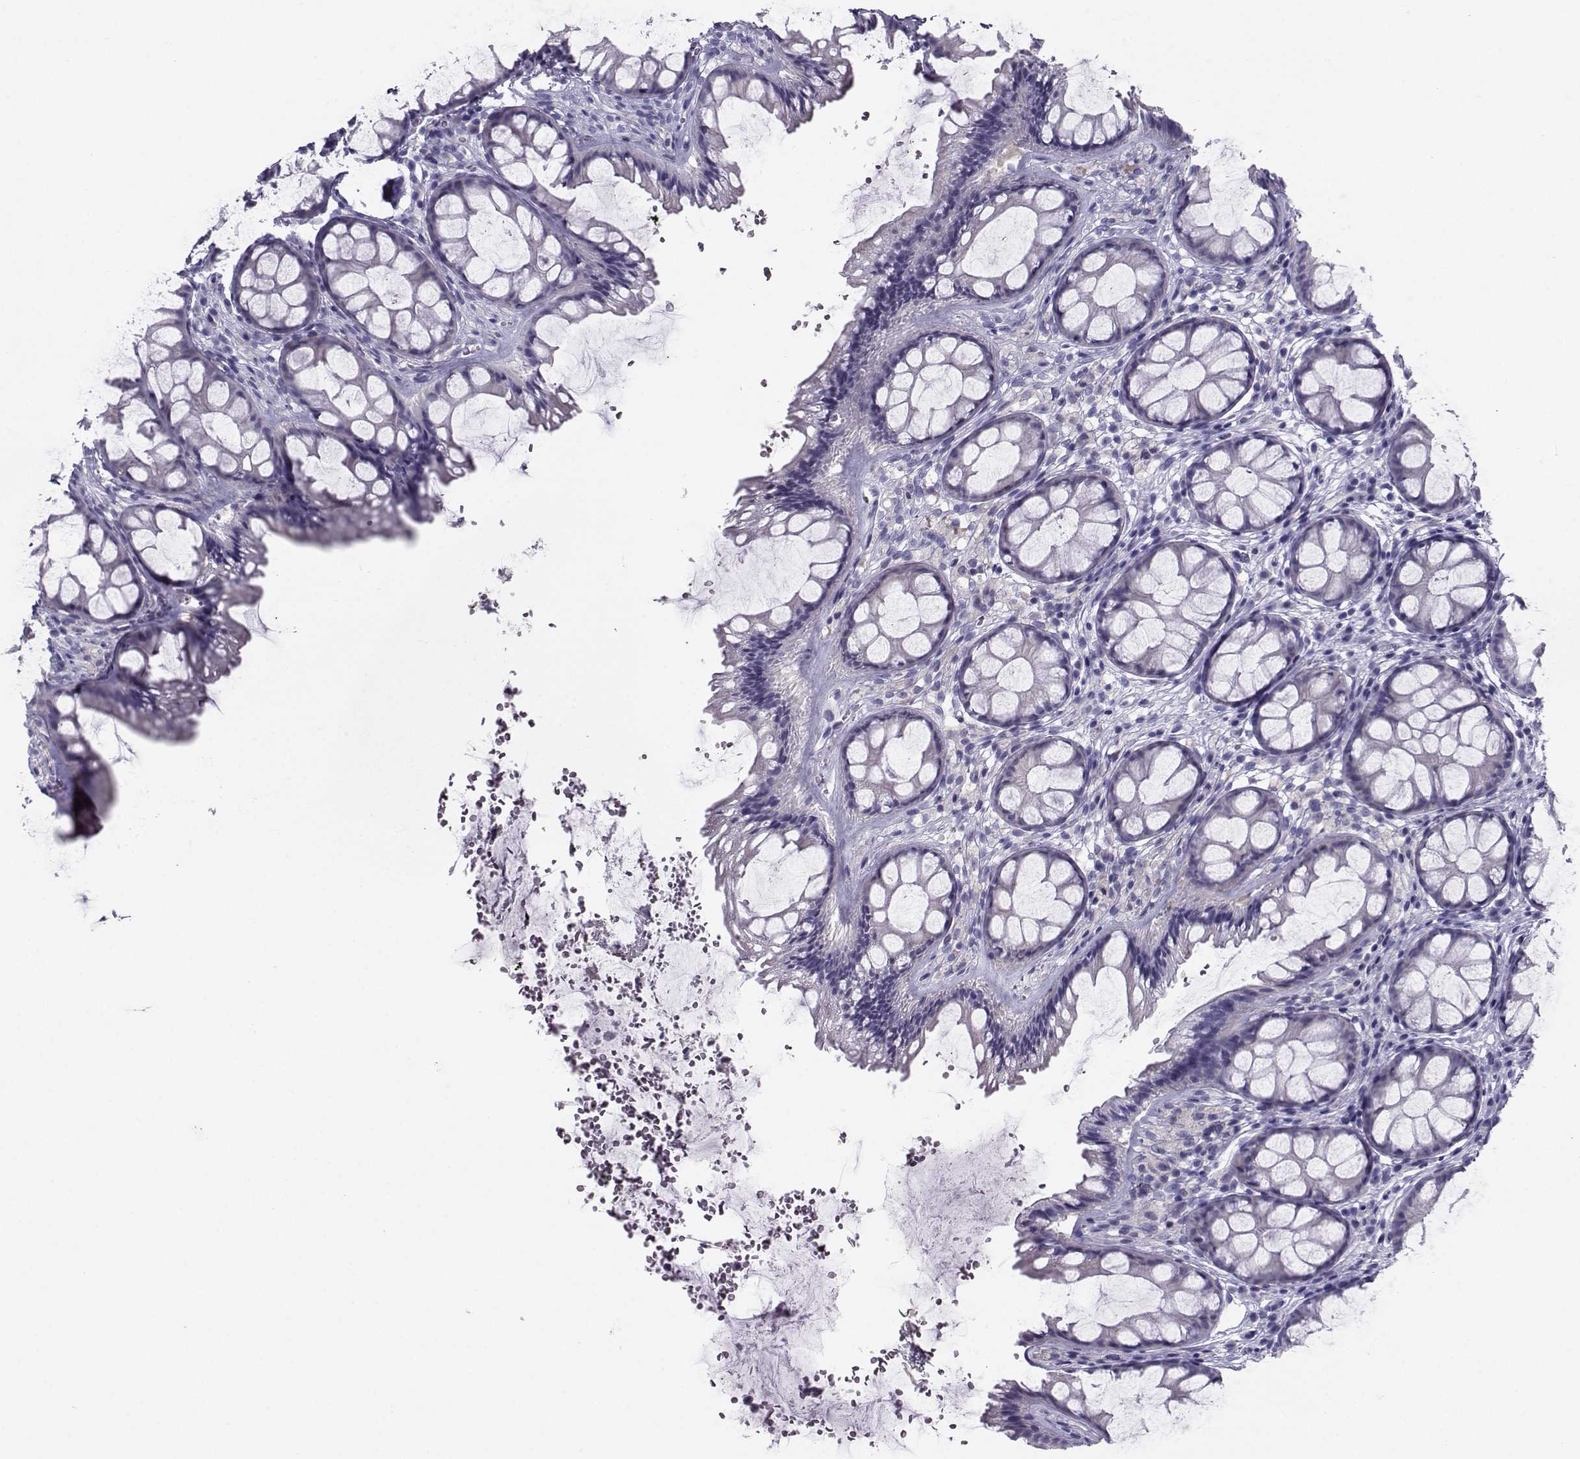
{"staining": {"intensity": "negative", "quantity": "none", "location": "none"}, "tissue": "rectum", "cell_type": "Glandular cells", "image_type": "normal", "snomed": [{"axis": "morphology", "description": "Normal tissue, NOS"}, {"axis": "topography", "description": "Rectum"}], "caption": "Glandular cells show no significant positivity in unremarkable rectum. (DAB (3,3'-diaminobenzidine) immunohistochemistry (IHC), high magnification).", "gene": "PGK1", "patient": {"sex": "female", "age": 62}}